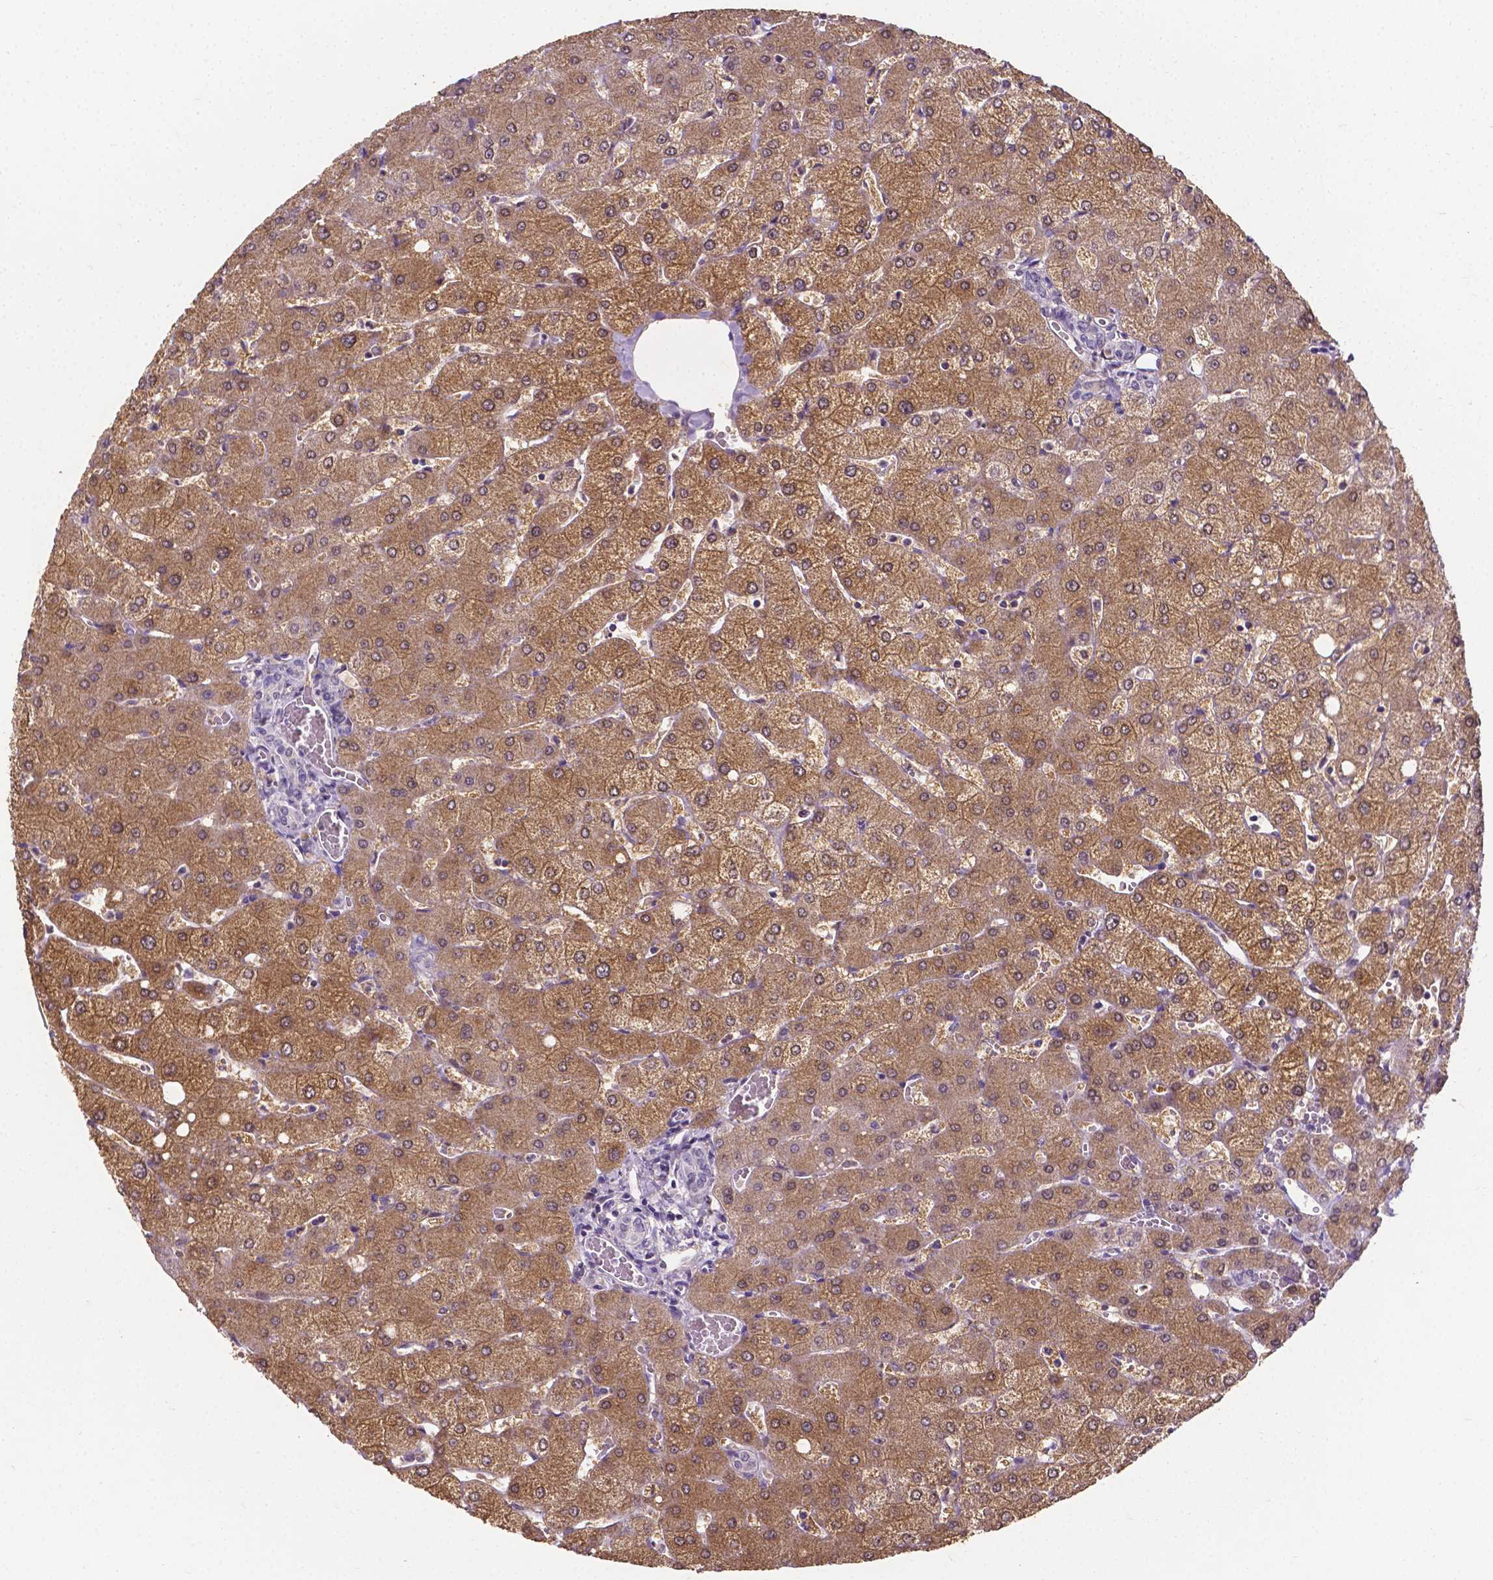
{"staining": {"intensity": "negative", "quantity": "none", "location": "none"}, "tissue": "liver", "cell_type": "Cholangiocytes", "image_type": "normal", "snomed": [{"axis": "morphology", "description": "Normal tissue, NOS"}, {"axis": "topography", "description": "Liver"}], "caption": "Cholangiocytes are negative for protein expression in benign human liver. (DAB immunohistochemistry, high magnification).", "gene": "PSAT1", "patient": {"sex": "female", "age": 54}}